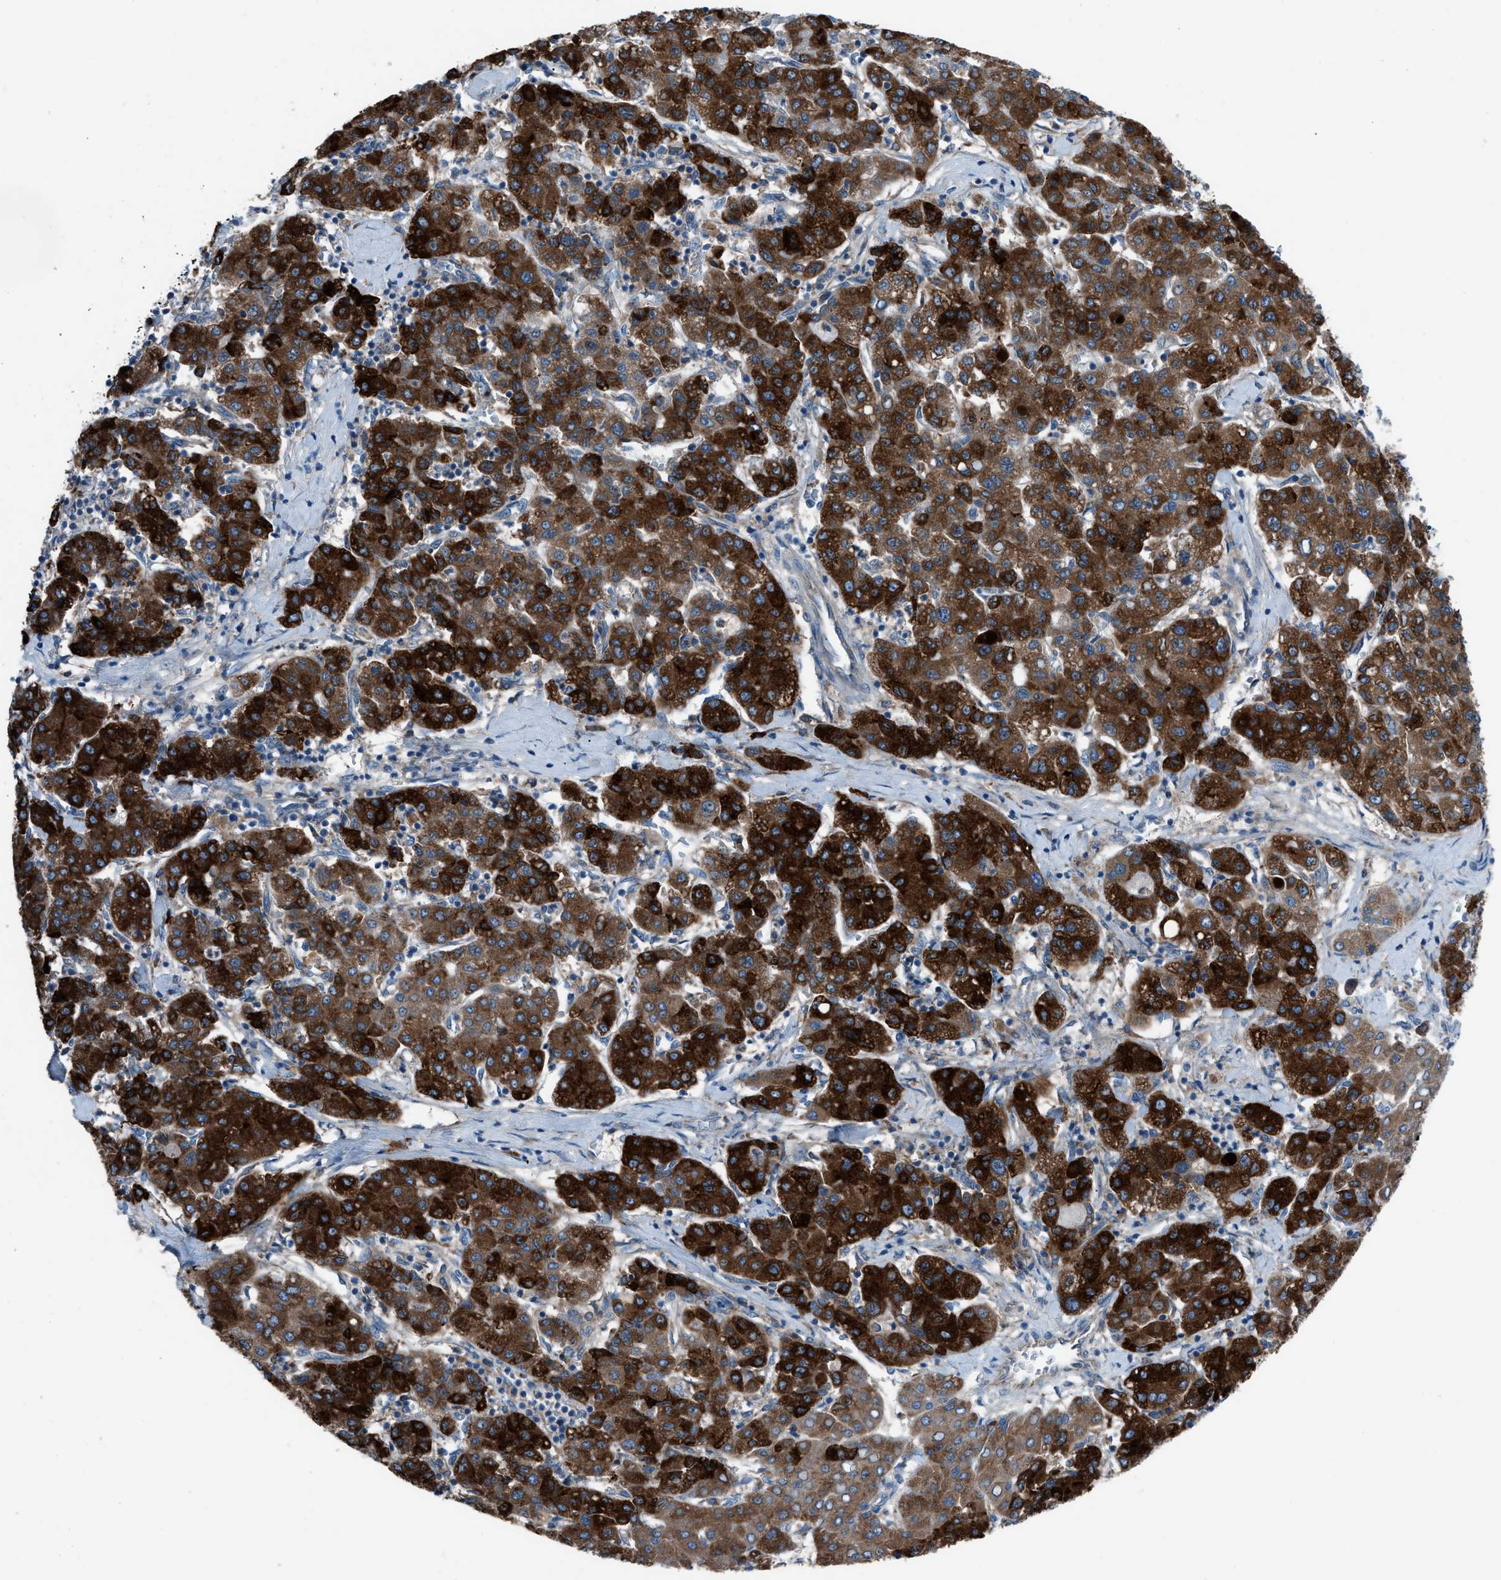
{"staining": {"intensity": "strong", "quantity": ">75%", "location": "cytoplasmic/membranous"}, "tissue": "liver cancer", "cell_type": "Tumor cells", "image_type": "cancer", "snomed": [{"axis": "morphology", "description": "Carcinoma, Hepatocellular, NOS"}, {"axis": "topography", "description": "Liver"}], "caption": "Brown immunohistochemical staining in liver cancer displays strong cytoplasmic/membranous expression in about >75% of tumor cells.", "gene": "HEG1", "patient": {"sex": "male", "age": 65}}